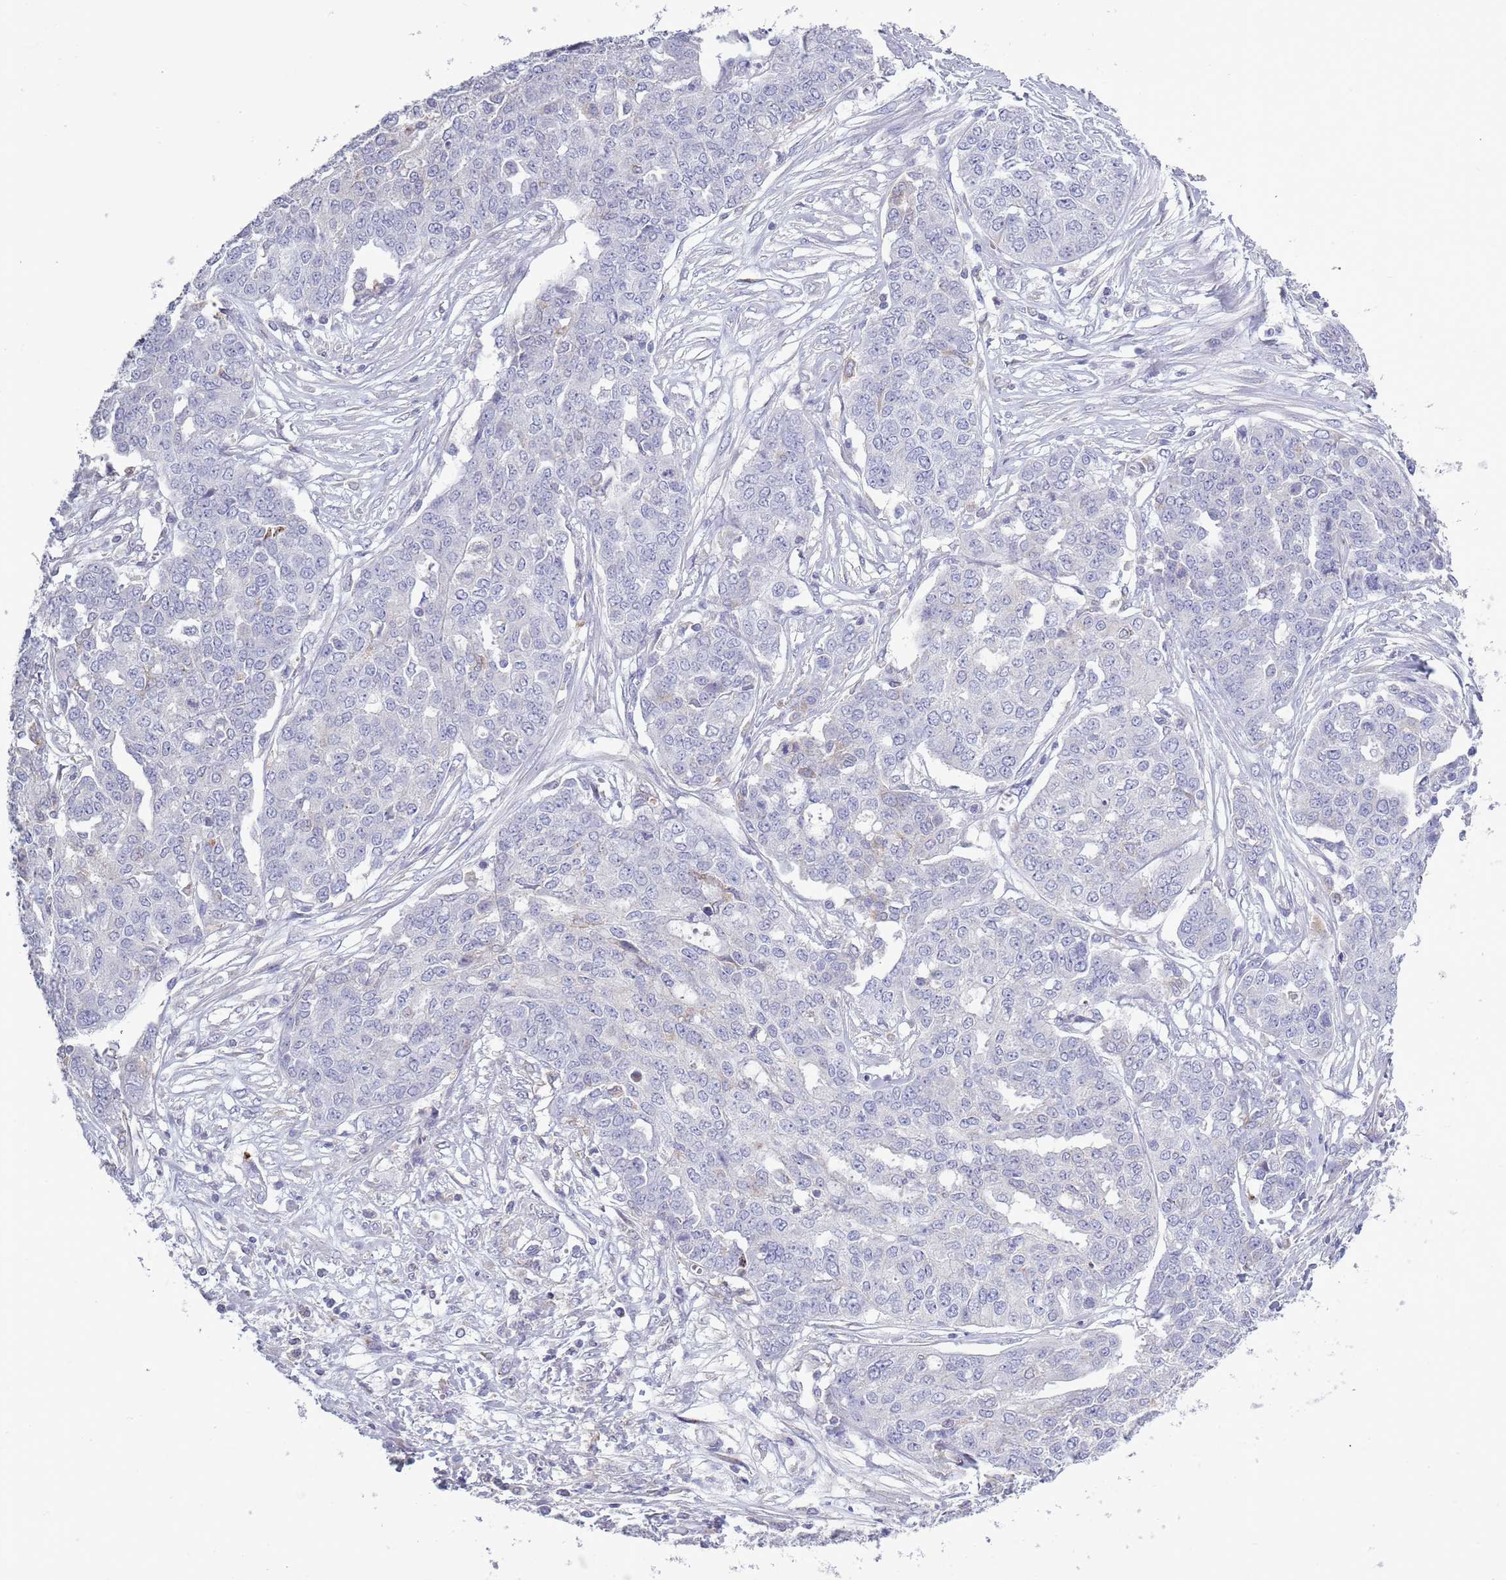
{"staining": {"intensity": "negative", "quantity": "none", "location": "none"}, "tissue": "ovarian cancer", "cell_type": "Tumor cells", "image_type": "cancer", "snomed": [{"axis": "morphology", "description": "Cystadenocarcinoma, serous, NOS"}, {"axis": "topography", "description": "Soft tissue"}, {"axis": "topography", "description": "Ovary"}], "caption": "Ovarian cancer (serous cystadenocarcinoma) was stained to show a protein in brown. There is no significant positivity in tumor cells.", "gene": "ACSBG1", "patient": {"sex": "female", "age": 57}}